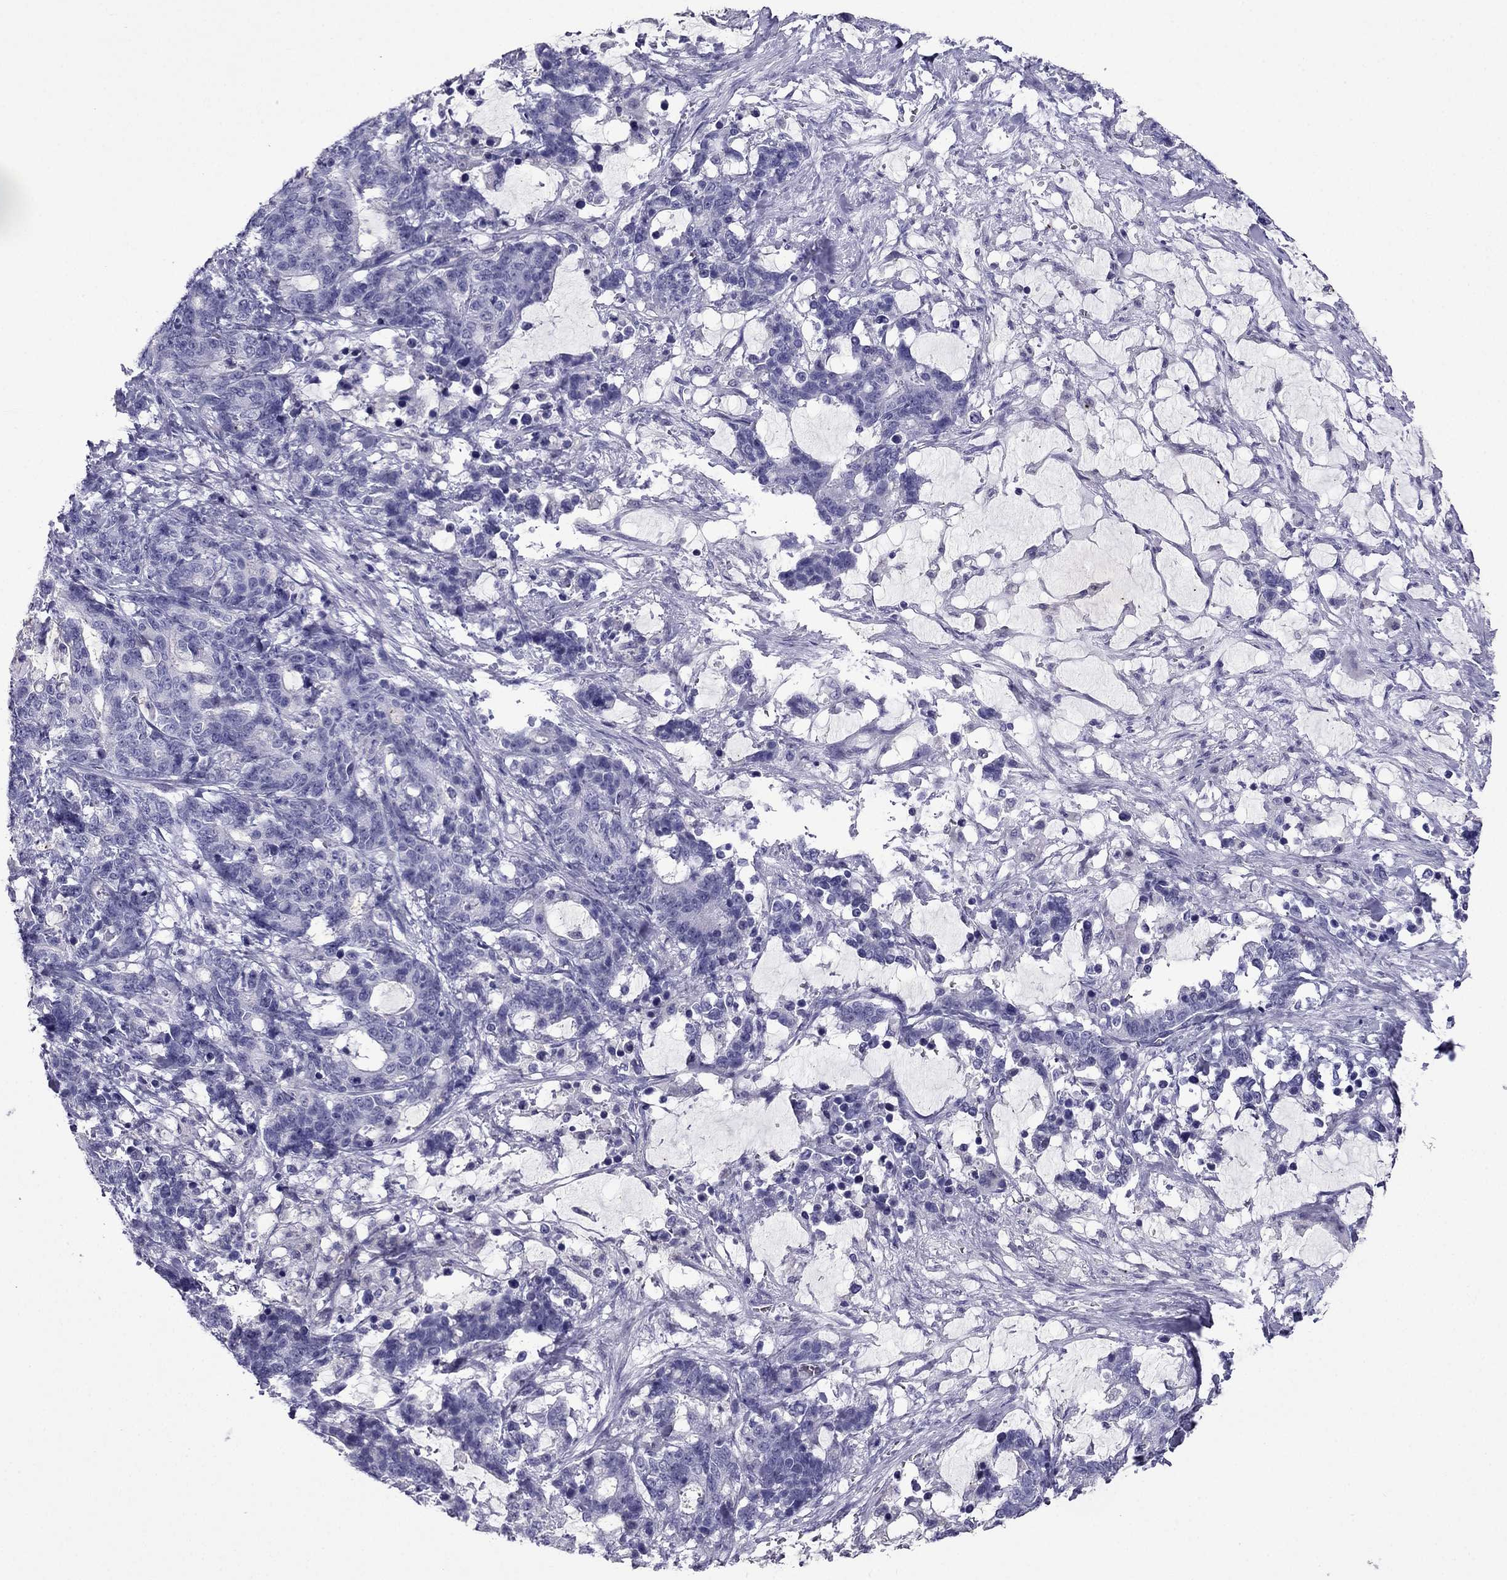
{"staining": {"intensity": "negative", "quantity": "none", "location": "none"}, "tissue": "stomach cancer", "cell_type": "Tumor cells", "image_type": "cancer", "snomed": [{"axis": "morphology", "description": "Normal tissue, NOS"}, {"axis": "morphology", "description": "Adenocarcinoma, NOS"}, {"axis": "topography", "description": "Stomach"}], "caption": "A high-resolution photomicrograph shows immunohistochemistry staining of stomach cancer, which displays no significant positivity in tumor cells.", "gene": "MYLK3", "patient": {"sex": "female", "age": 64}}